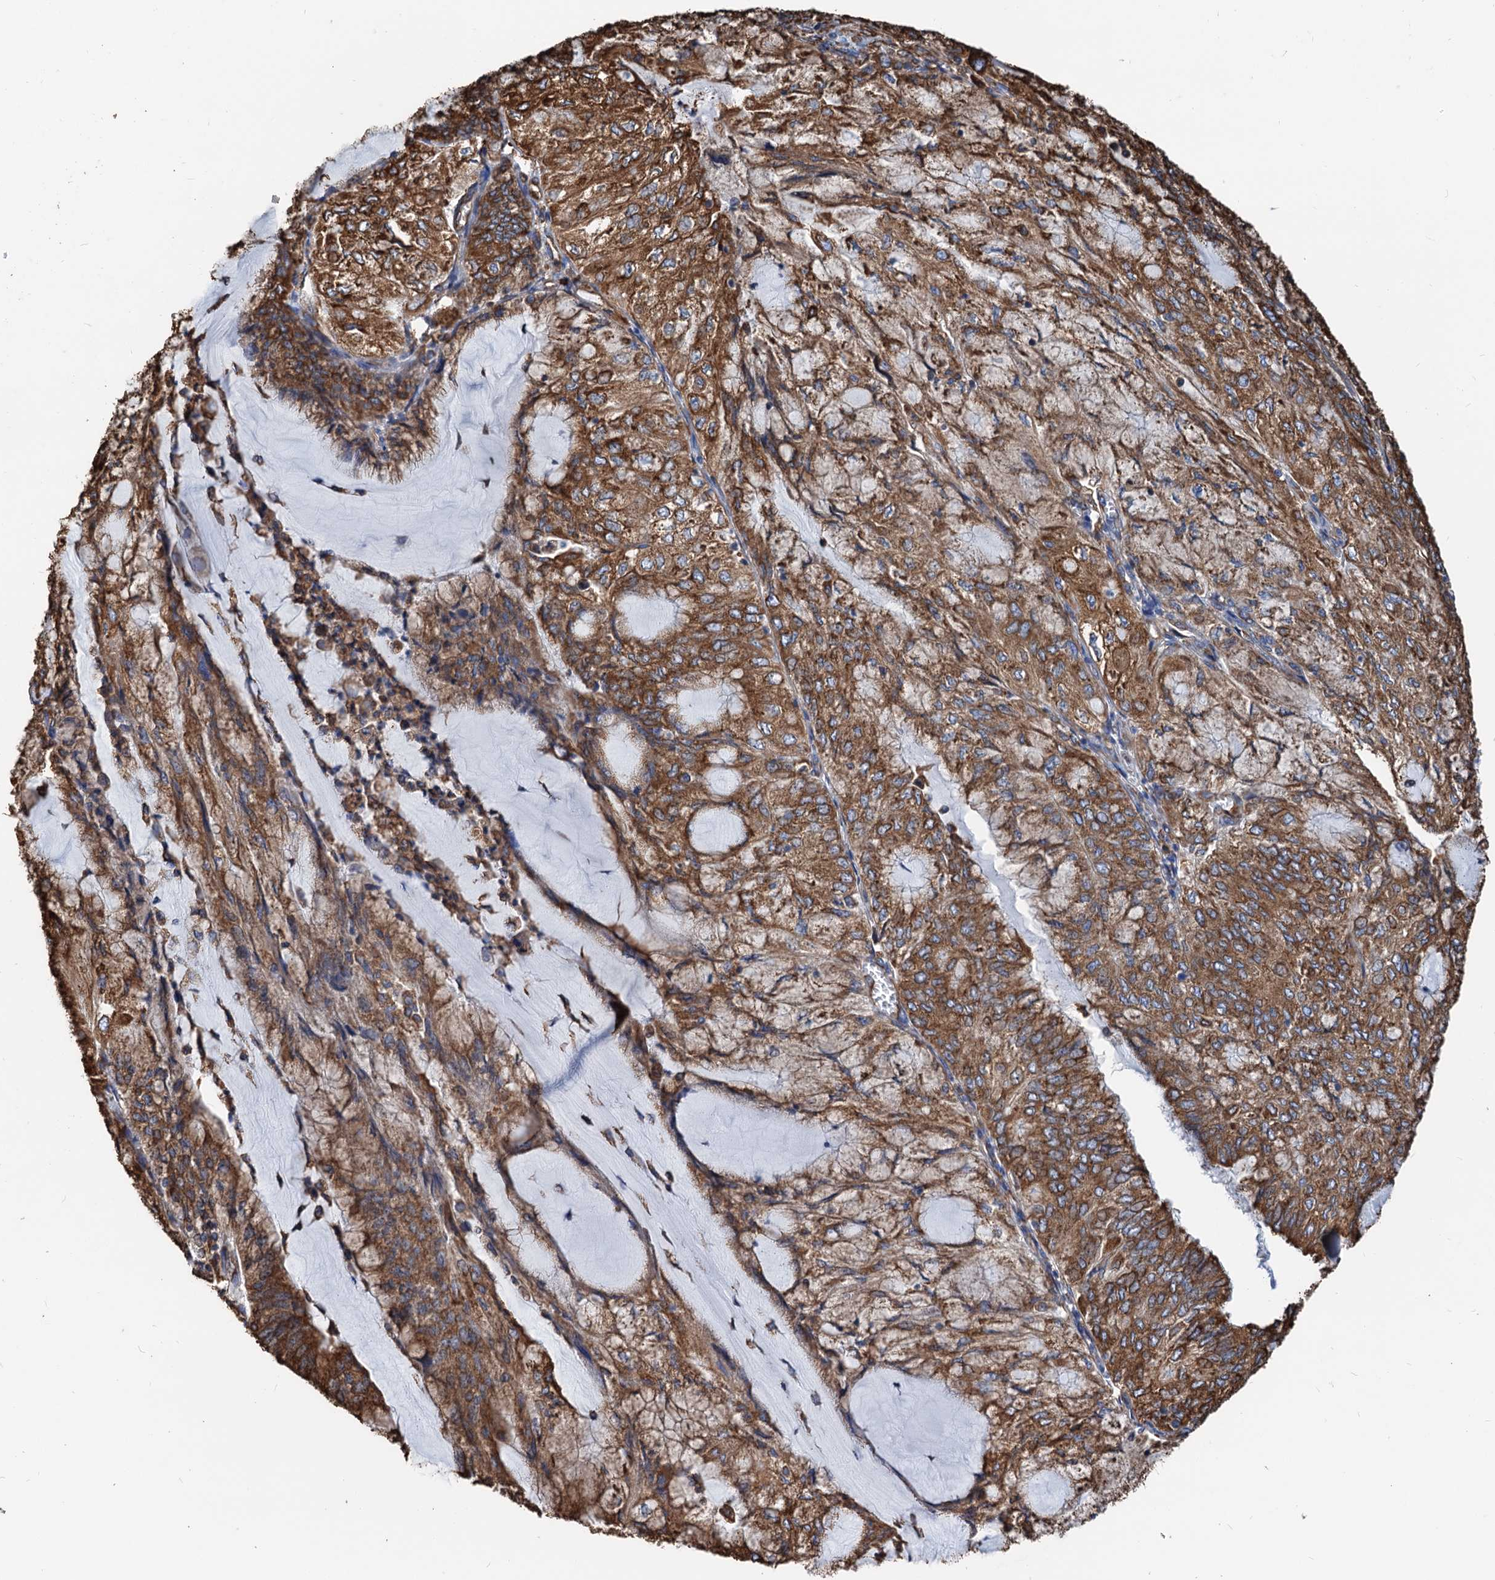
{"staining": {"intensity": "moderate", "quantity": ">75%", "location": "cytoplasmic/membranous"}, "tissue": "endometrial cancer", "cell_type": "Tumor cells", "image_type": "cancer", "snomed": [{"axis": "morphology", "description": "Adenocarcinoma, NOS"}, {"axis": "topography", "description": "Endometrium"}], "caption": "Tumor cells reveal medium levels of moderate cytoplasmic/membranous expression in approximately >75% of cells in human endometrial adenocarcinoma.", "gene": "HSPA5", "patient": {"sex": "female", "age": 81}}